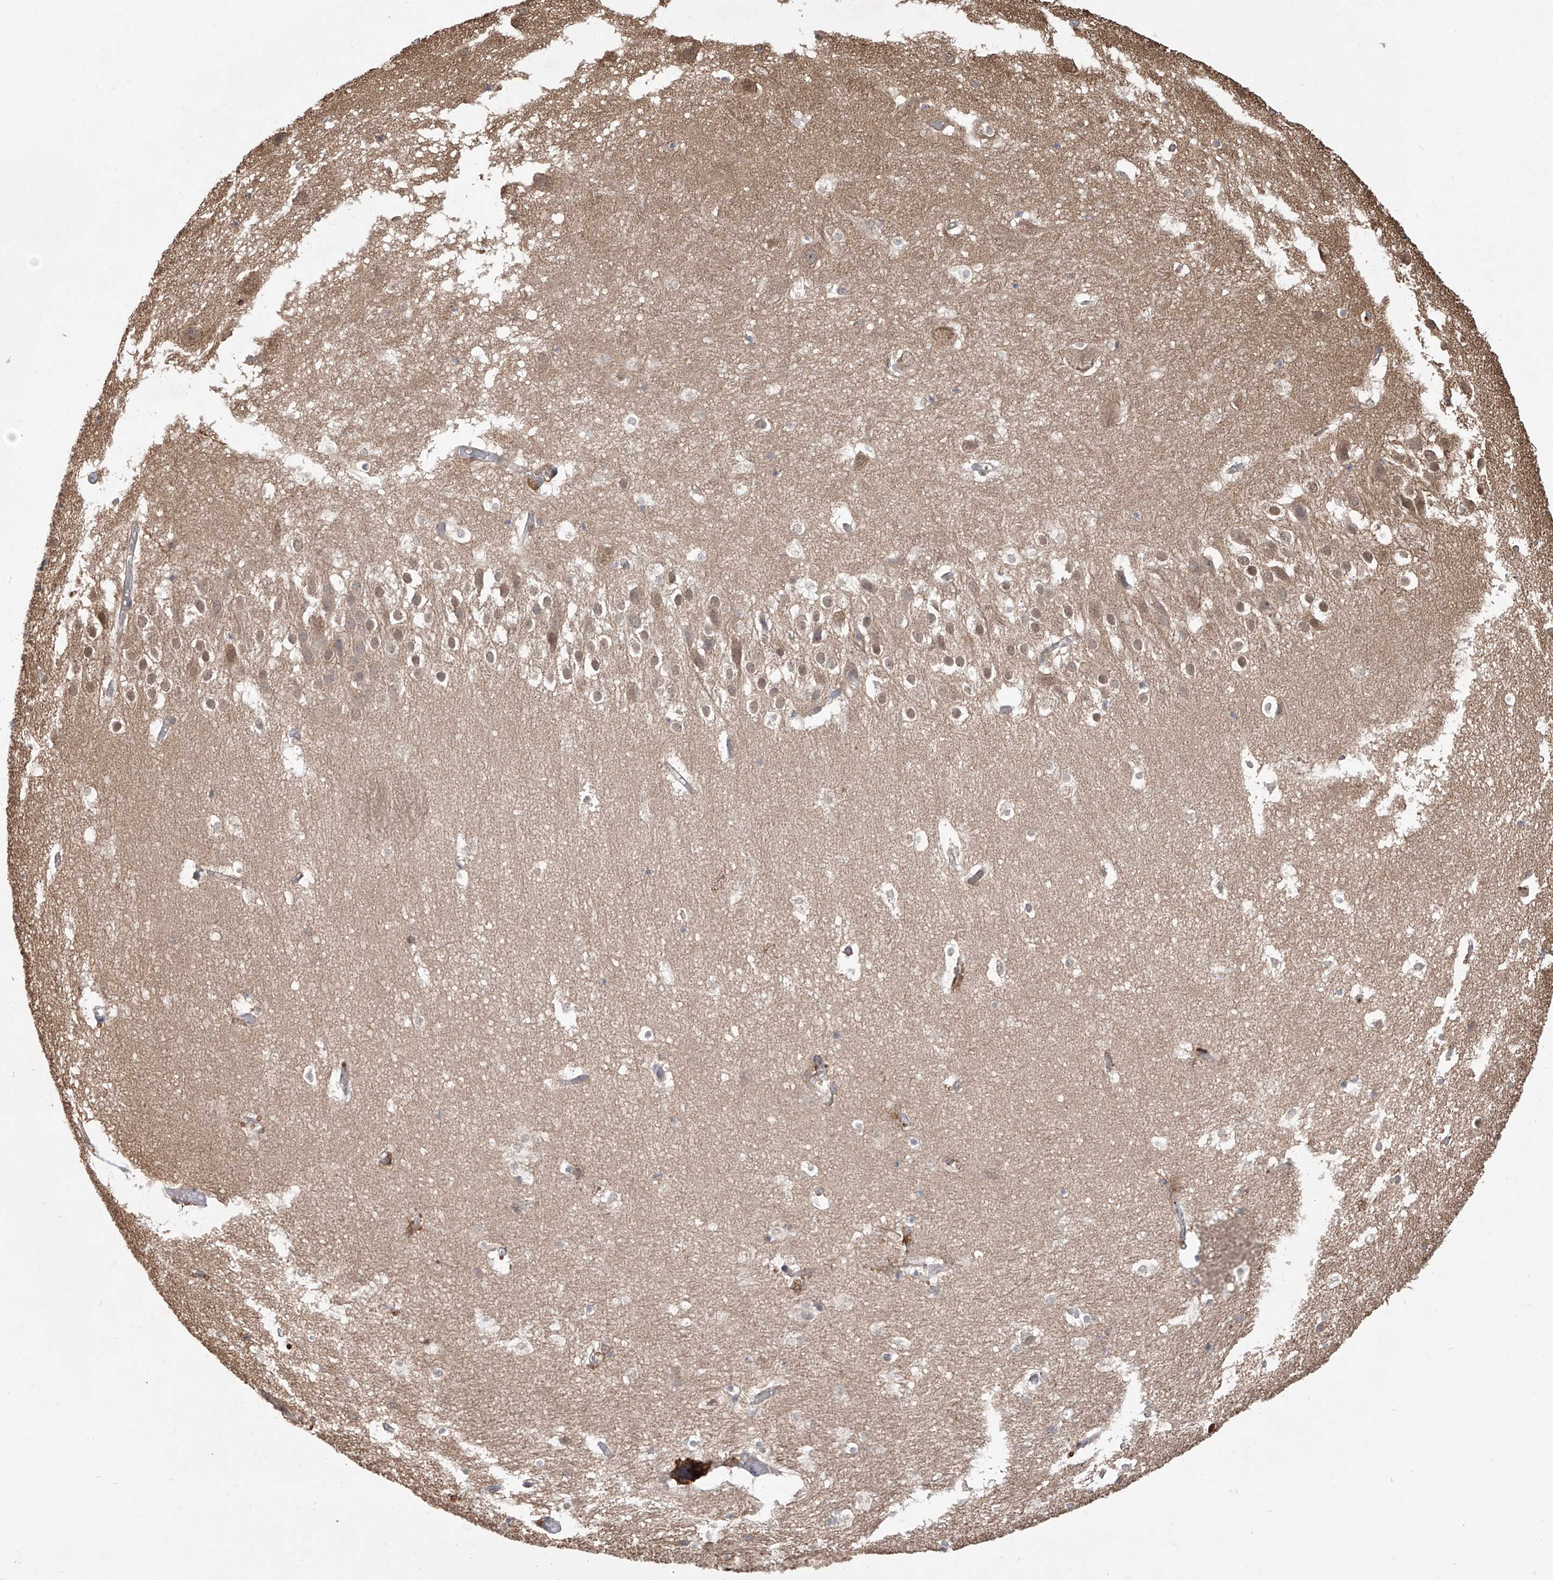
{"staining": {"intensity": "weak", "quantity": "<25%", "location": "cytoplasmic/membranous"}, "tissue": "hippocampus", "cell_type": "Glial cells", "image_type": "normal", "snomed": [{"axis": "morphology", "description": "Normal tissue, NOS"}, {"axis": "topography", "description": "Hippocampus"}], "caption": "Immunohistochemistry of unremarkable human hippocampus displays no staining in glial cells. Nuclei are stained in blue.", "gene": "HOXC8", "patient": {"sex": "female", "age": 52}}